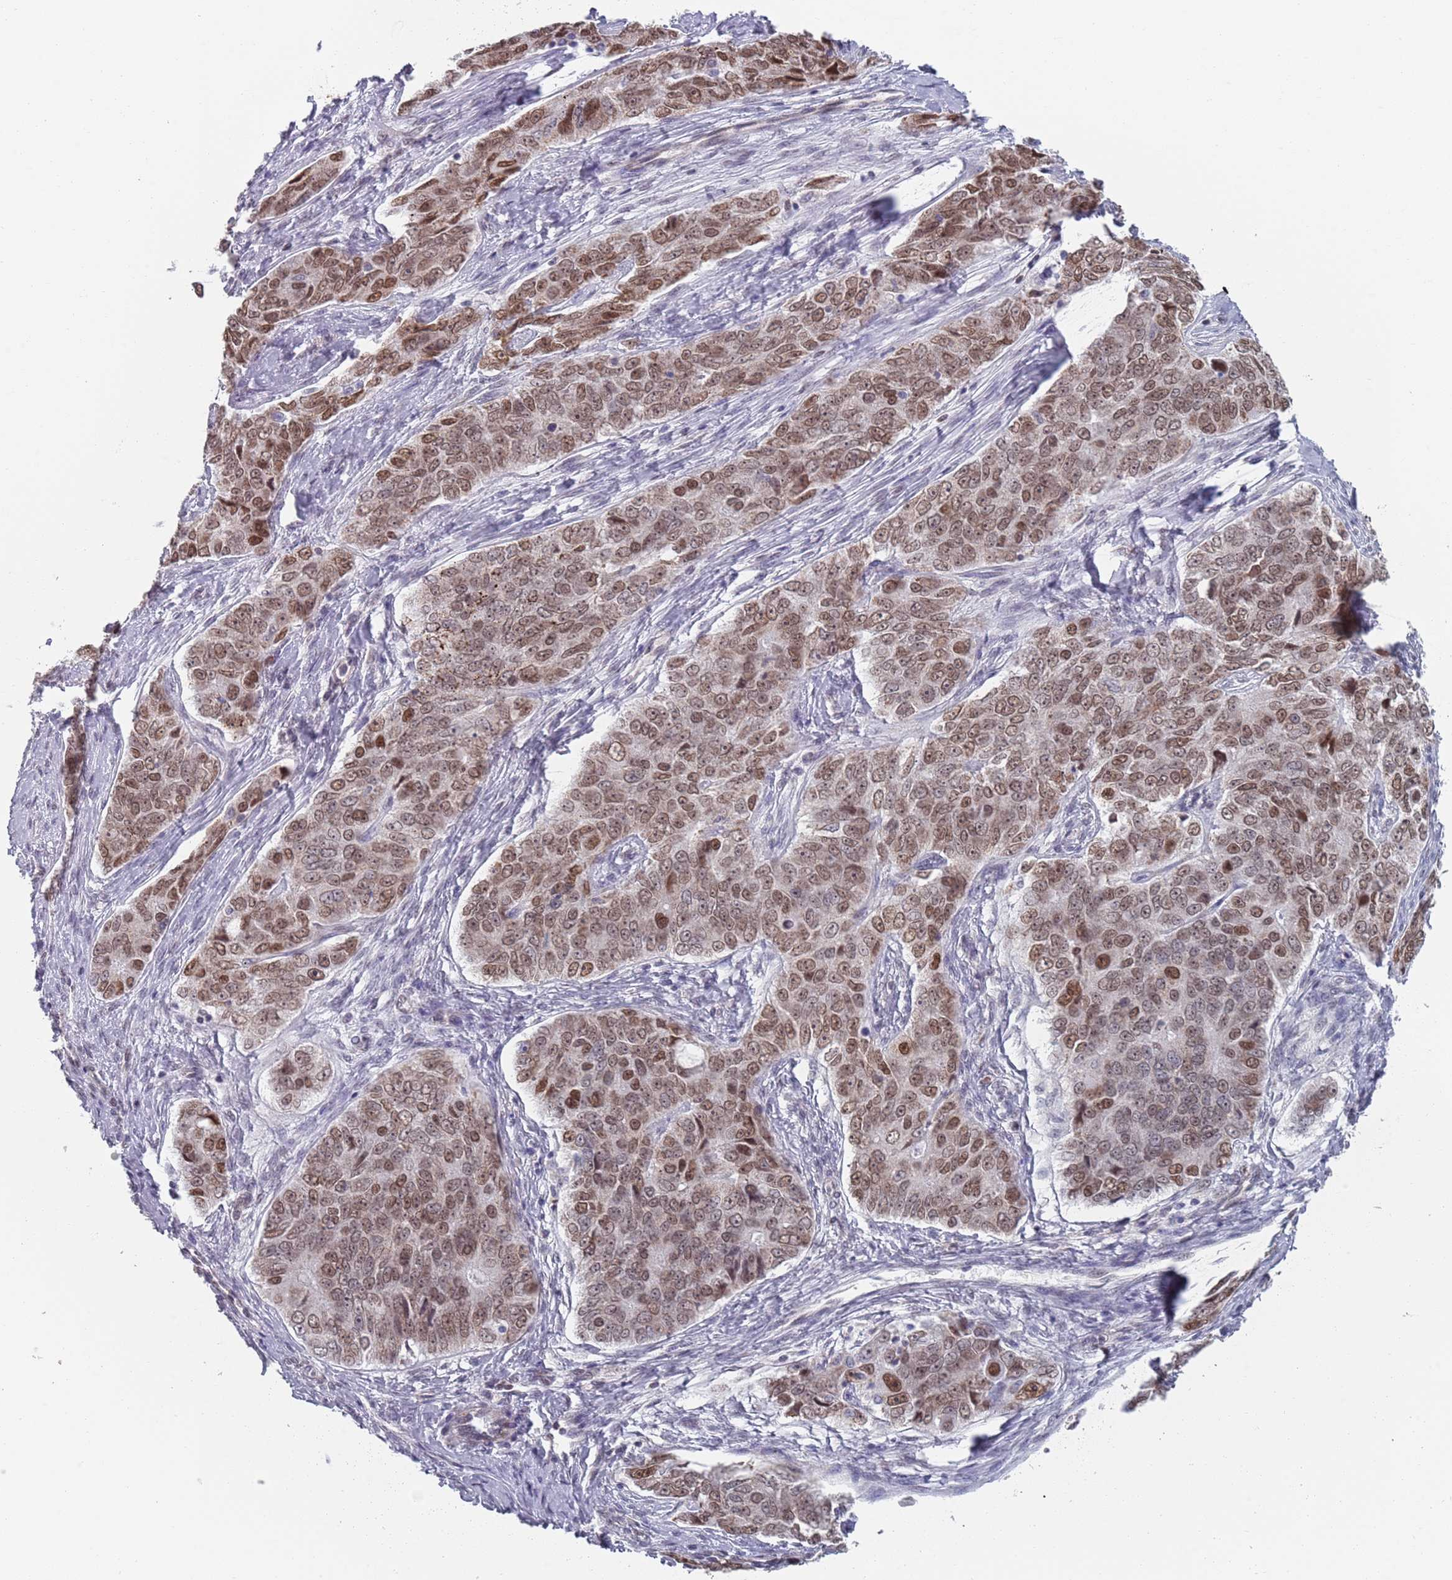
{"staining": {"intensity": "moderate", "quantity": ">75%", "location": "nuclear"}, "tissue": "ovarian cancer", "cell_type": "Tumor cells", "image_type": "cancer", "snomed": [{"axis": "morphology", "description": "Carcinoma, endometroid"}, {"axis": "topography", "description": "Ovary"}], "caption": "Ovarian cancer (endometroid carcinoma) was stained to show a protein in brown. There is medium levels of moderate nuclear positivity in about >75% of tumor cells. (IHC, brightfield microscopy, high magnification).", "gene": "MFSD12", "patient": {"sex": "female", "age": 51}}